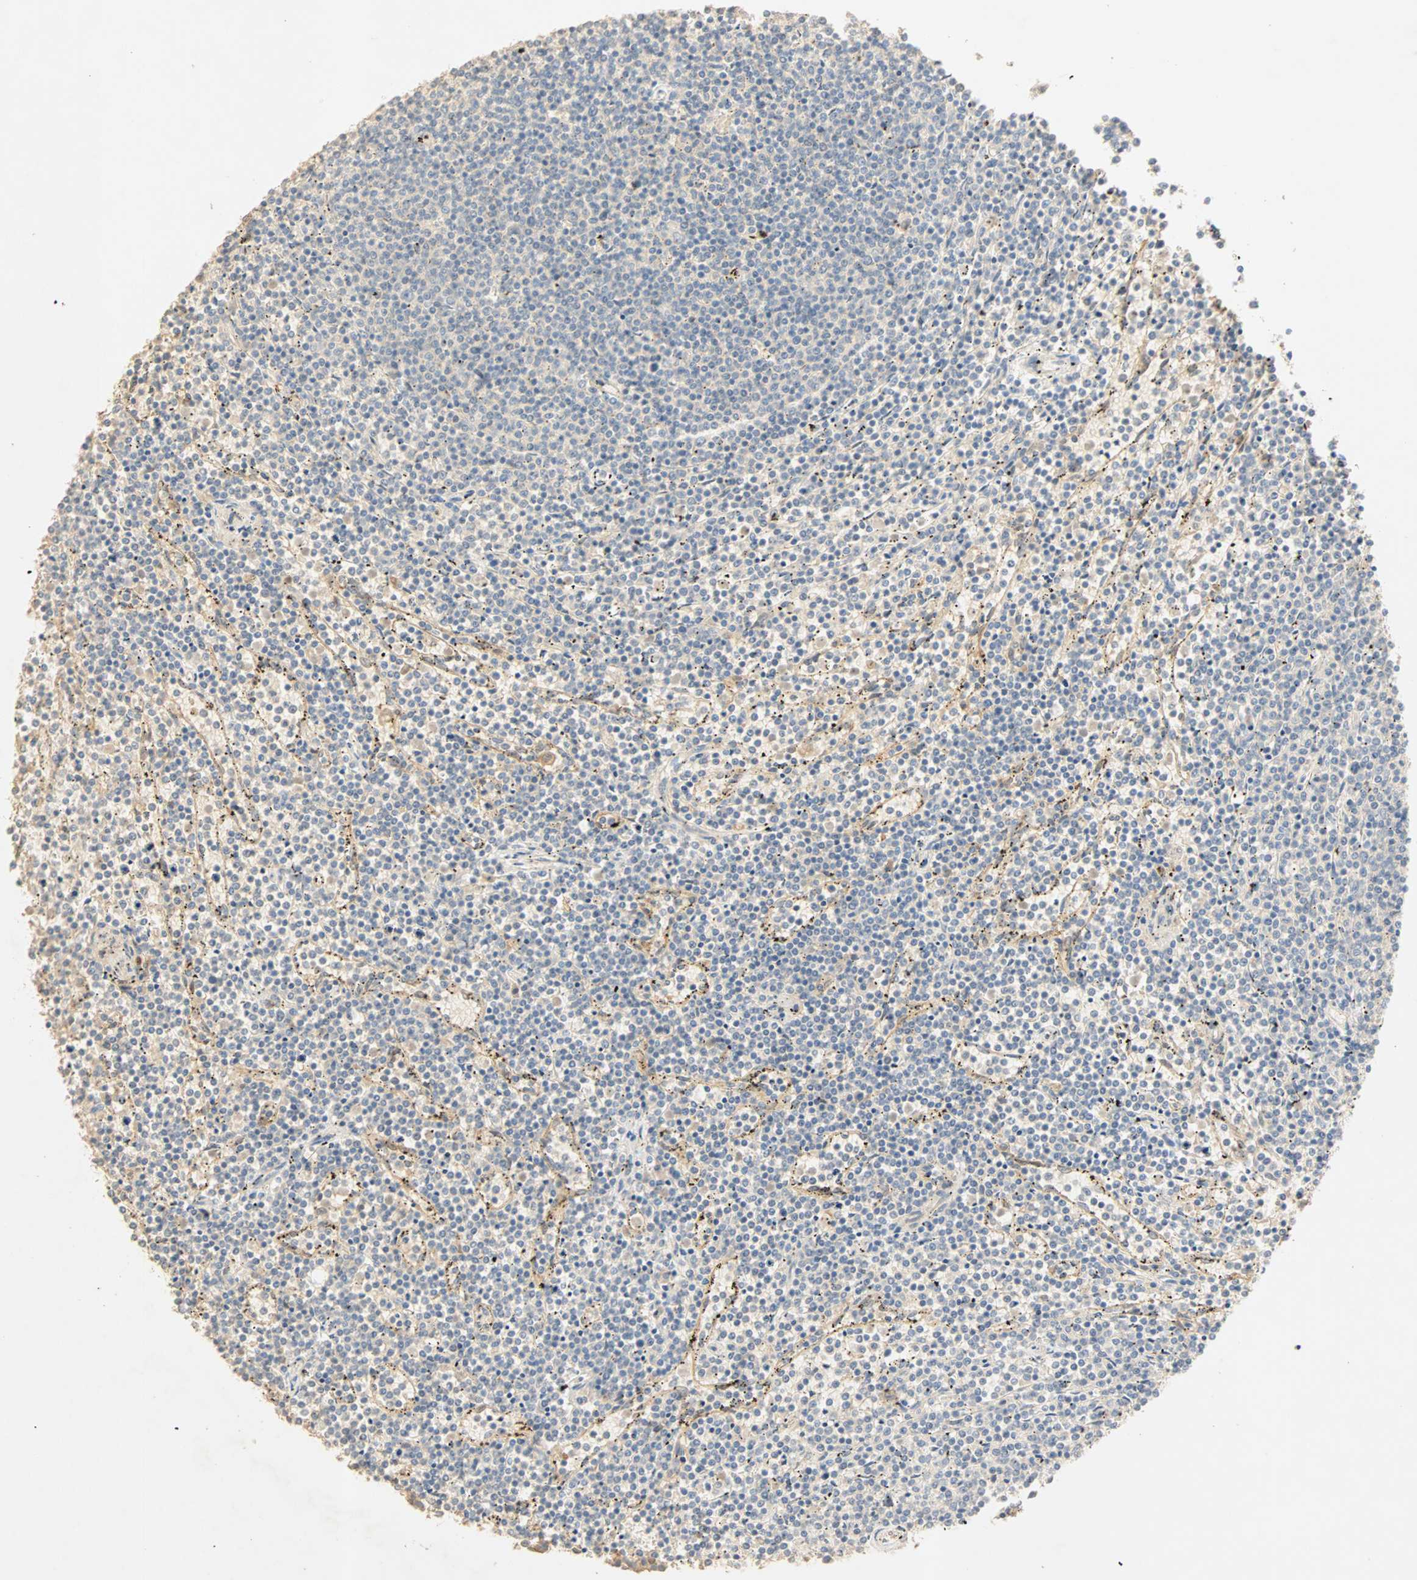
{"staining": {"intensity": "negative", "quantity": "none", "location": "none"}, "tissue": "lymphoma", "cell_type": "Tumor cells", "image_type": "cancer", "snomed": [{"axis": "morphology", "description": "Malignant lymphoma, non-Hodgkin's type, Low grade"}, {"axis": "topography", "description": "Spleen"}], "caption": "IHC photomicrograph of lymphoma stained for a protein (brown), which demonstrates no positivity in tumor cells.", "gene": "SELENBP1", "patient": {"sex": "female", "age": 50}}